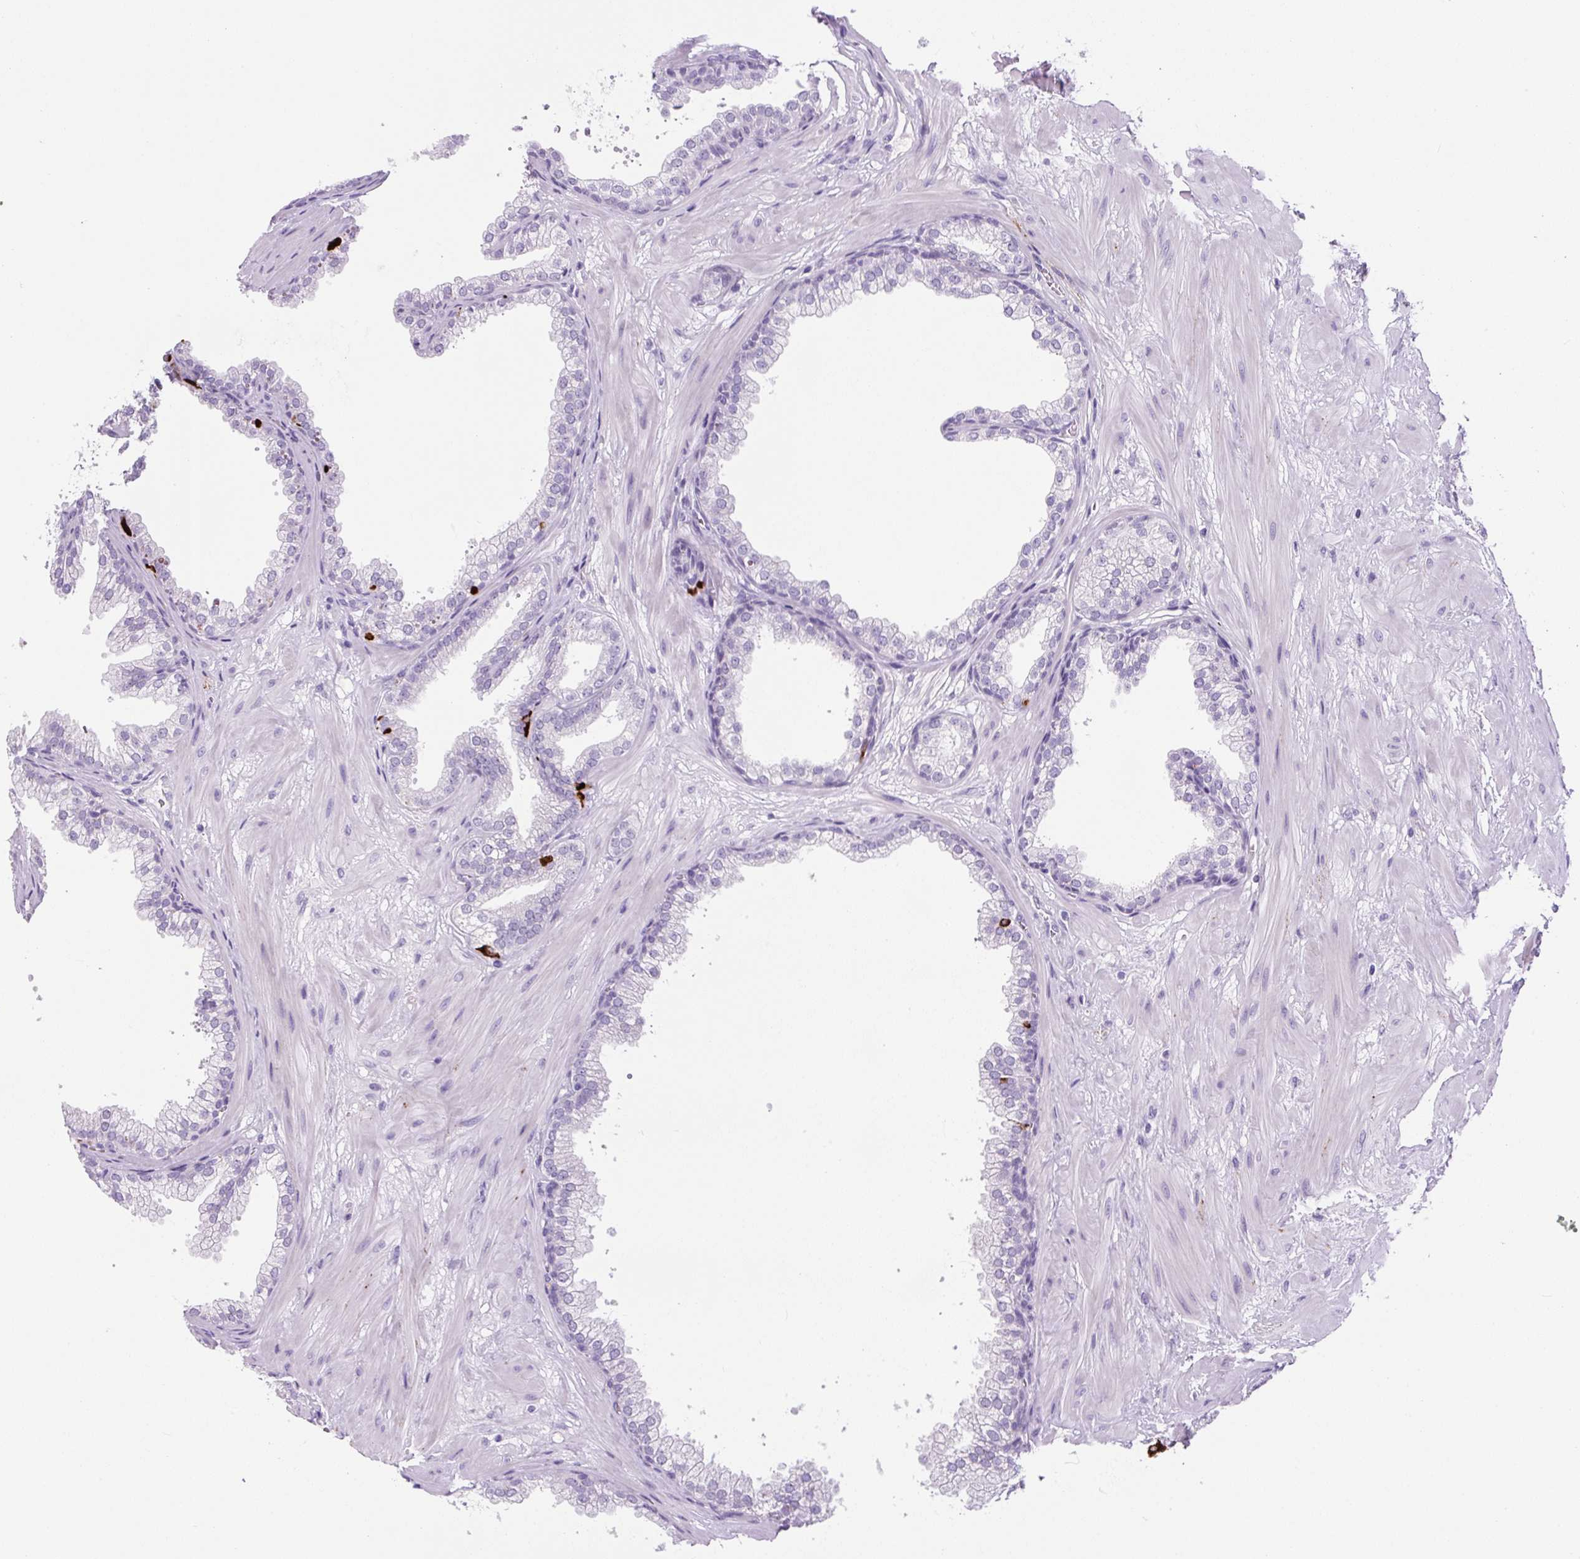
{"staining": {"intensity": "negative", "quantity": "none", "location": "none"}, "tissue": "prostate", "cell_type": "Glandular cells", "image_type": "normal", "snomed": [{"axis": "morphology", "description": "Normal tissue, NOS"}, {"axis": "topography", "description": "Prostate"}], "caption": "The micrograph exhibits no significant expression in glandular cells of prostate. (DAB immunohistochemistry, high magnification).", "gene": "CHGA", "patient": {"sex": "male", "age": 37}}